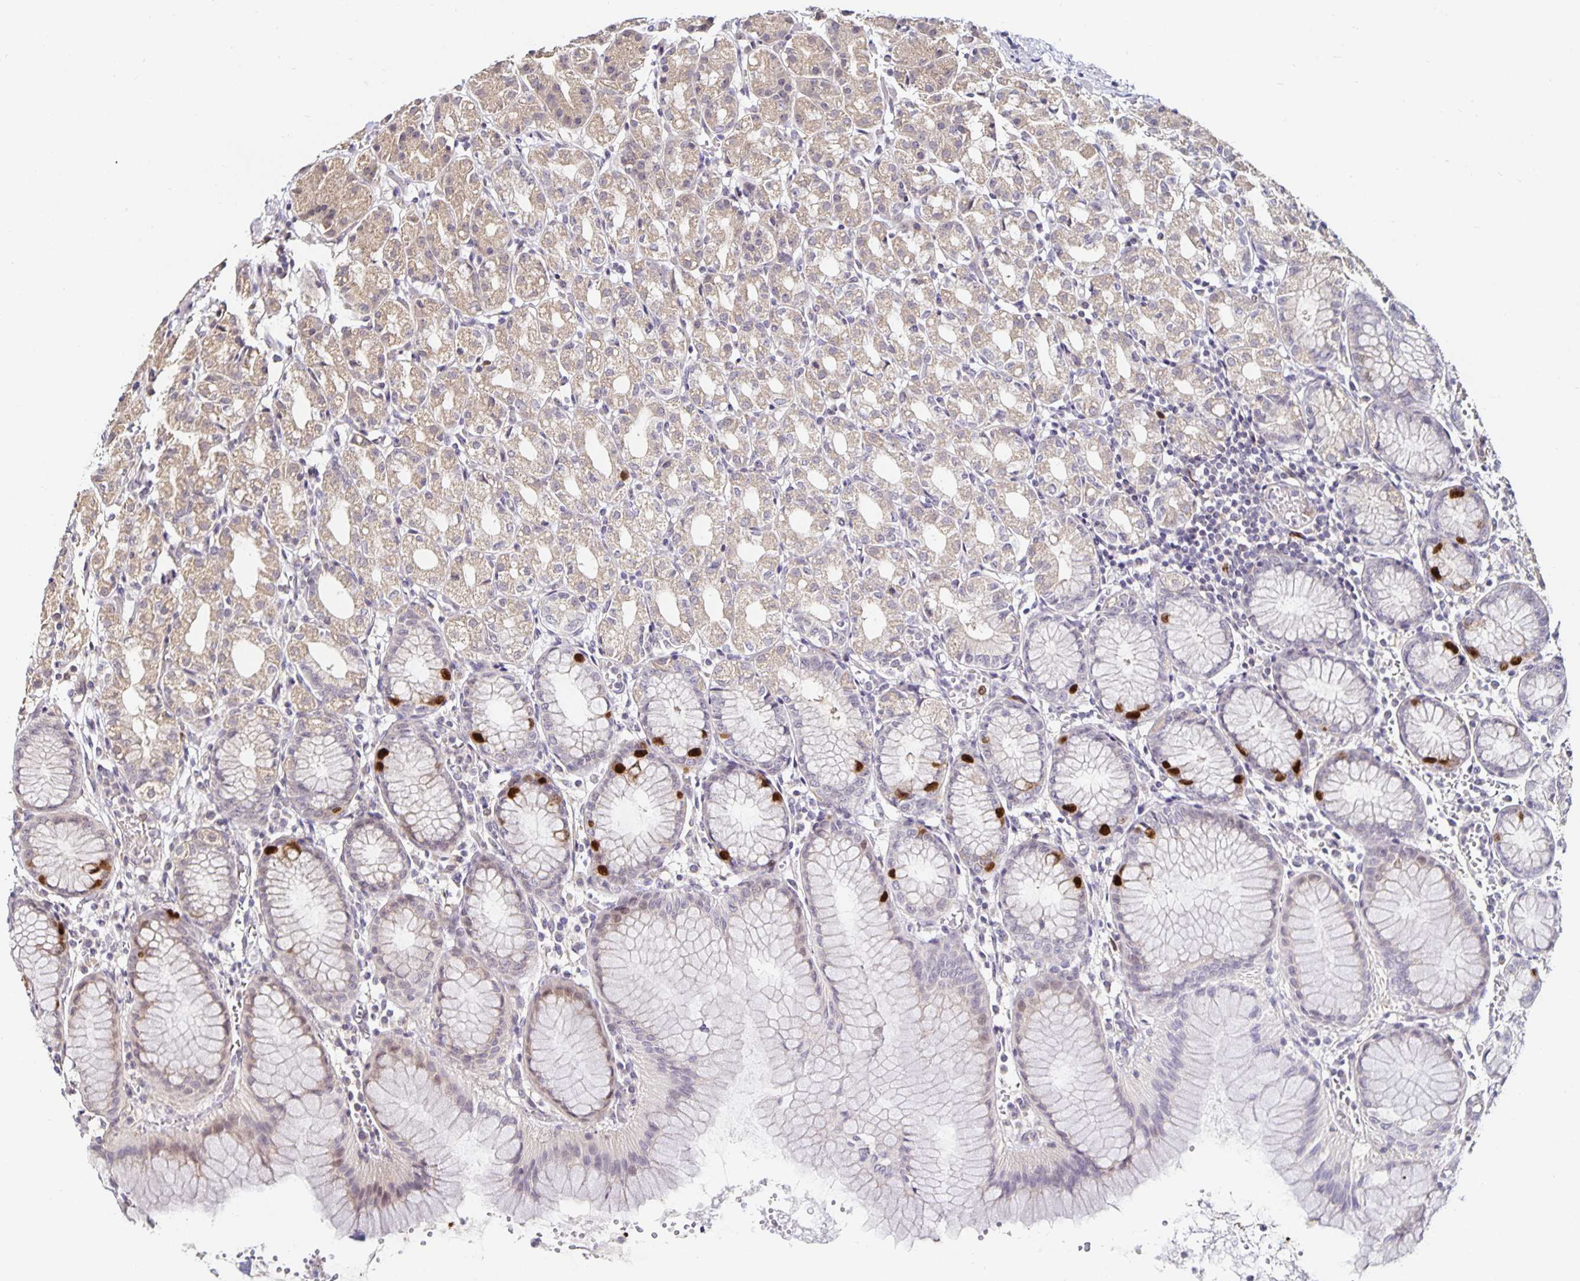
{"staining": {"intensity": "strong", "quantity": "<25%", "location": "cytoplasmic/membranous,nuclear"}, "tissue": "stomach", "cell_type": "Glandular cells", "image_type": "normal", "snomed": [{"axis": "morphology", "description": "Normal tissue, NOS"}, {"axis": "topography", "description": "Stomach"}], "caption": "An image of stomach stained for a protein demonstrates strong cytoplasmic/membranous,nuclear brown staining in glandular cells. Nuclei are stained in blue.", "gene": "ANLN", "patient": {"sex": "female", "age": 57}}